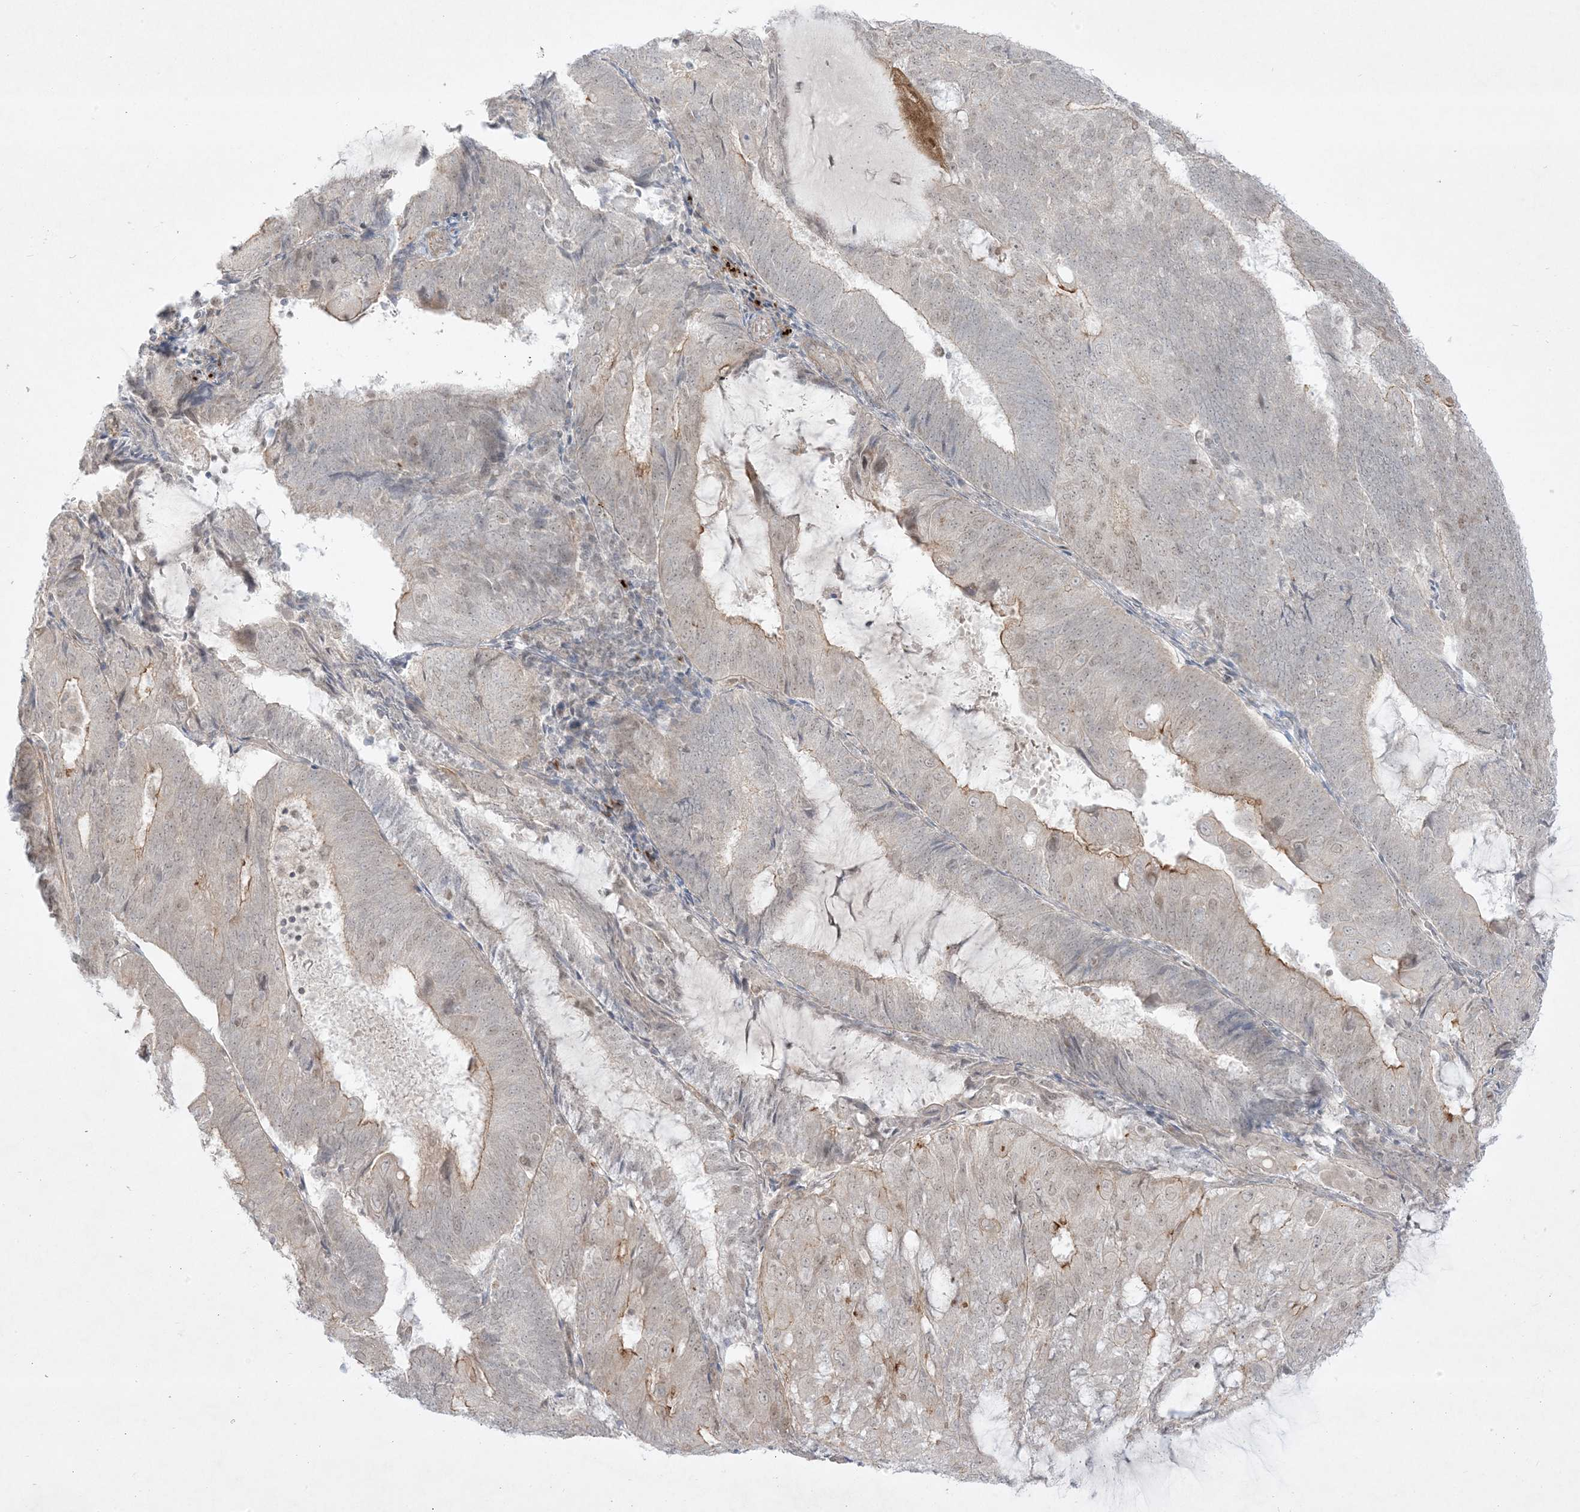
{"staining": {"intensity": "moderate", "quantity": "<25%", "location": "cytoplasmic/membranous"}, "tissue": "endometrial cancer", "cell_type": "Tumor cells", "image_type": "cancer", "snomed": [{"axis": "morphology", "description": "Adenocarcinoma, NOS"}, {"axis": "topography", "description": "Endometrium"}], "caption": "High-magnification brightfield microscopy of endometrial cancer (adenocarcinoma) stained with DAB (brown) and counterstained with hematoxylin (blue). tumor cells exhibit moderate cytoplasmic/membranous staining is appreciated in about<25% of cells. The staining is performed using DAB brown chromogen to label protein expression. The nuclei are counter-stained blue using hematoxylin.", "gene": "PTK6", "patient": {"sex": "female", "age": 81}}